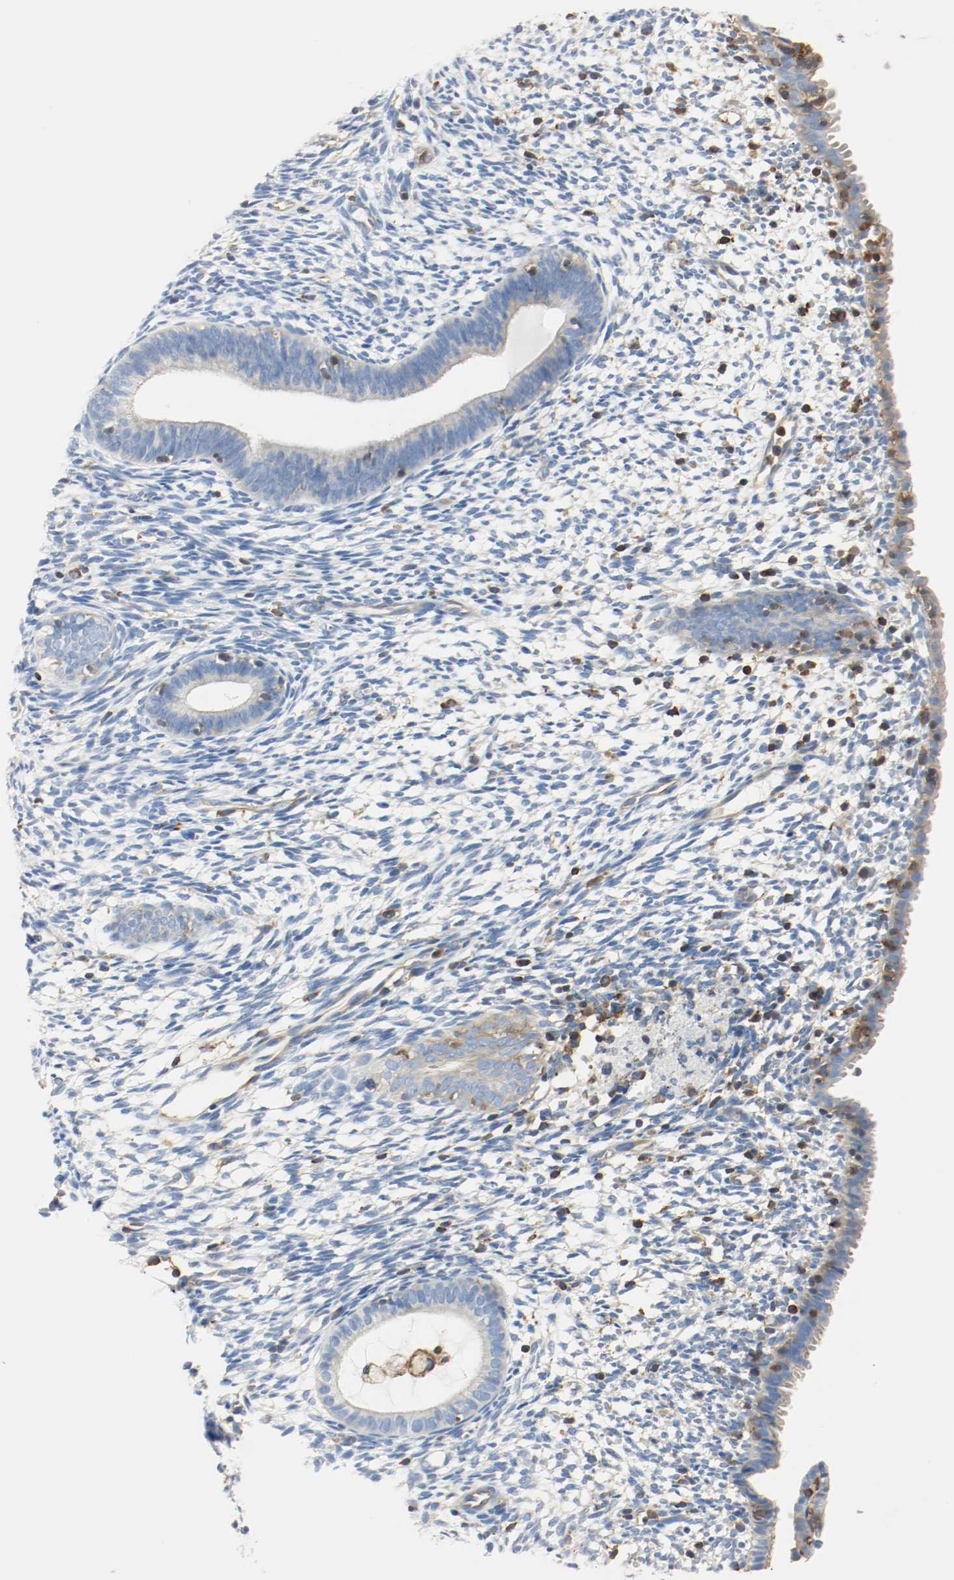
{"staining": {"intensity": "negative", "quantity": "none", "location": "none"}, "tissue": "endometrium", "cell_type": "Cells in endometrial stroma", "image_type": "normal", "snomed": [{"axis": "morphology", "description": "Normal tissue, NOS"}, {"axis": "morphology", "description": "Atrophy, NOS"}, {"axis": "topography", "description": "Uterus"}, {"axis": "topography", "description": "Endometrium"}], "caption": "Immunohistochemistry (IHC) micrograph of unremarkable human endometrium stained for a protein (brown), which demonstrates no positivity in cells in endometrial stroma. Brightfield microscopy of IHC stained with DAB (3,3'-diaminobenzidine) (brown) and hematoxylin (blue), captured at high magnification.", "gene": "ARPC1B", "patient": {"sex": "female", "age": 68}}